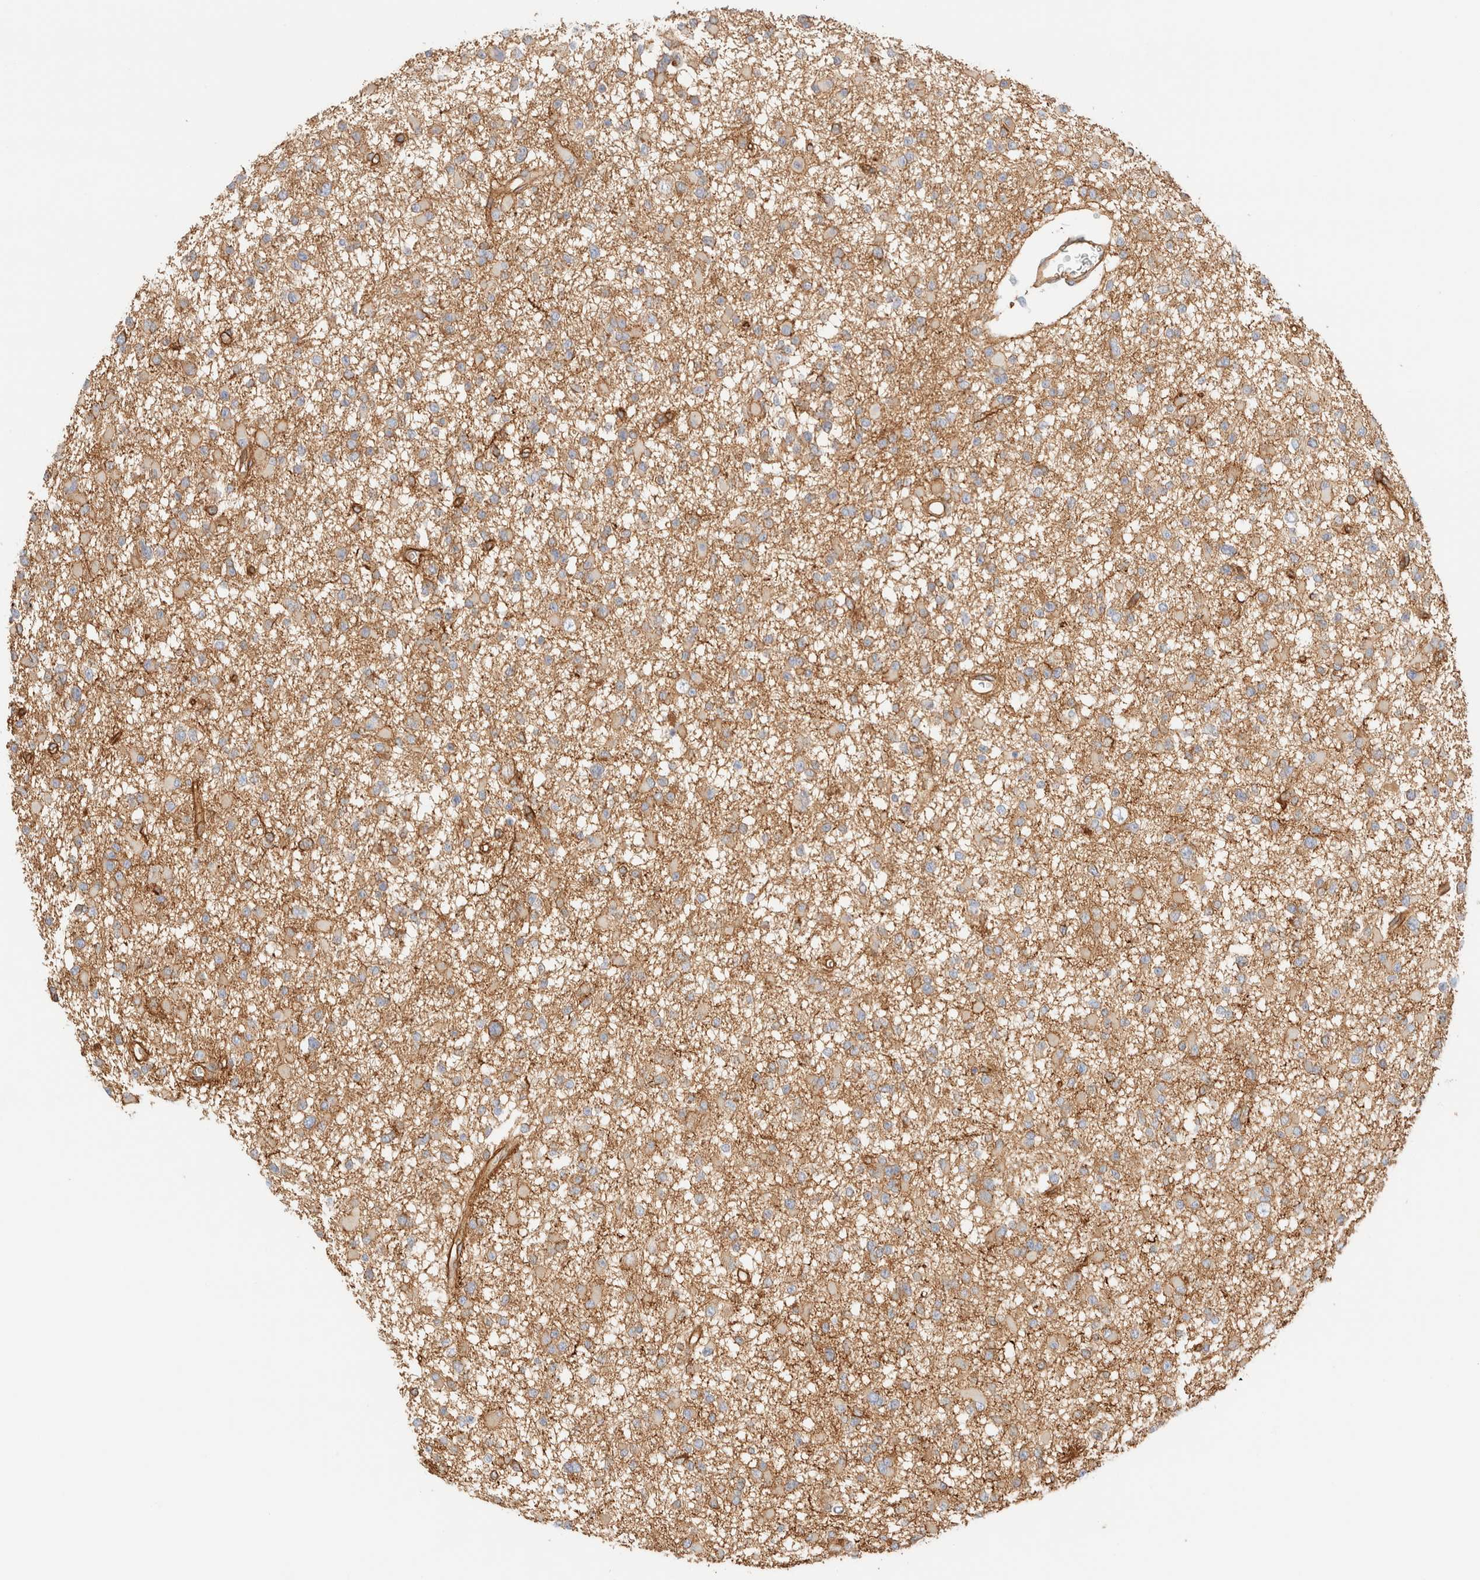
{"staining": {"intensity": "moderate", "quantity": ">75%", "location": "cytoplasmic/membranous"}, "tissue": "glioma", "cell_type": "Tumor cells", "image_type": "cancer", "snomed": [{"axis": "morphology", "description": "Glioma, malignant, Low grade"}, {"axis": "topography", "description": "Brain"}], "caption": "Human glioma stained with a protein marker reveals moderate staining in tumor cells.", "gene": "CYB5R4", "patient": {"sex": "female", "age": 22}}